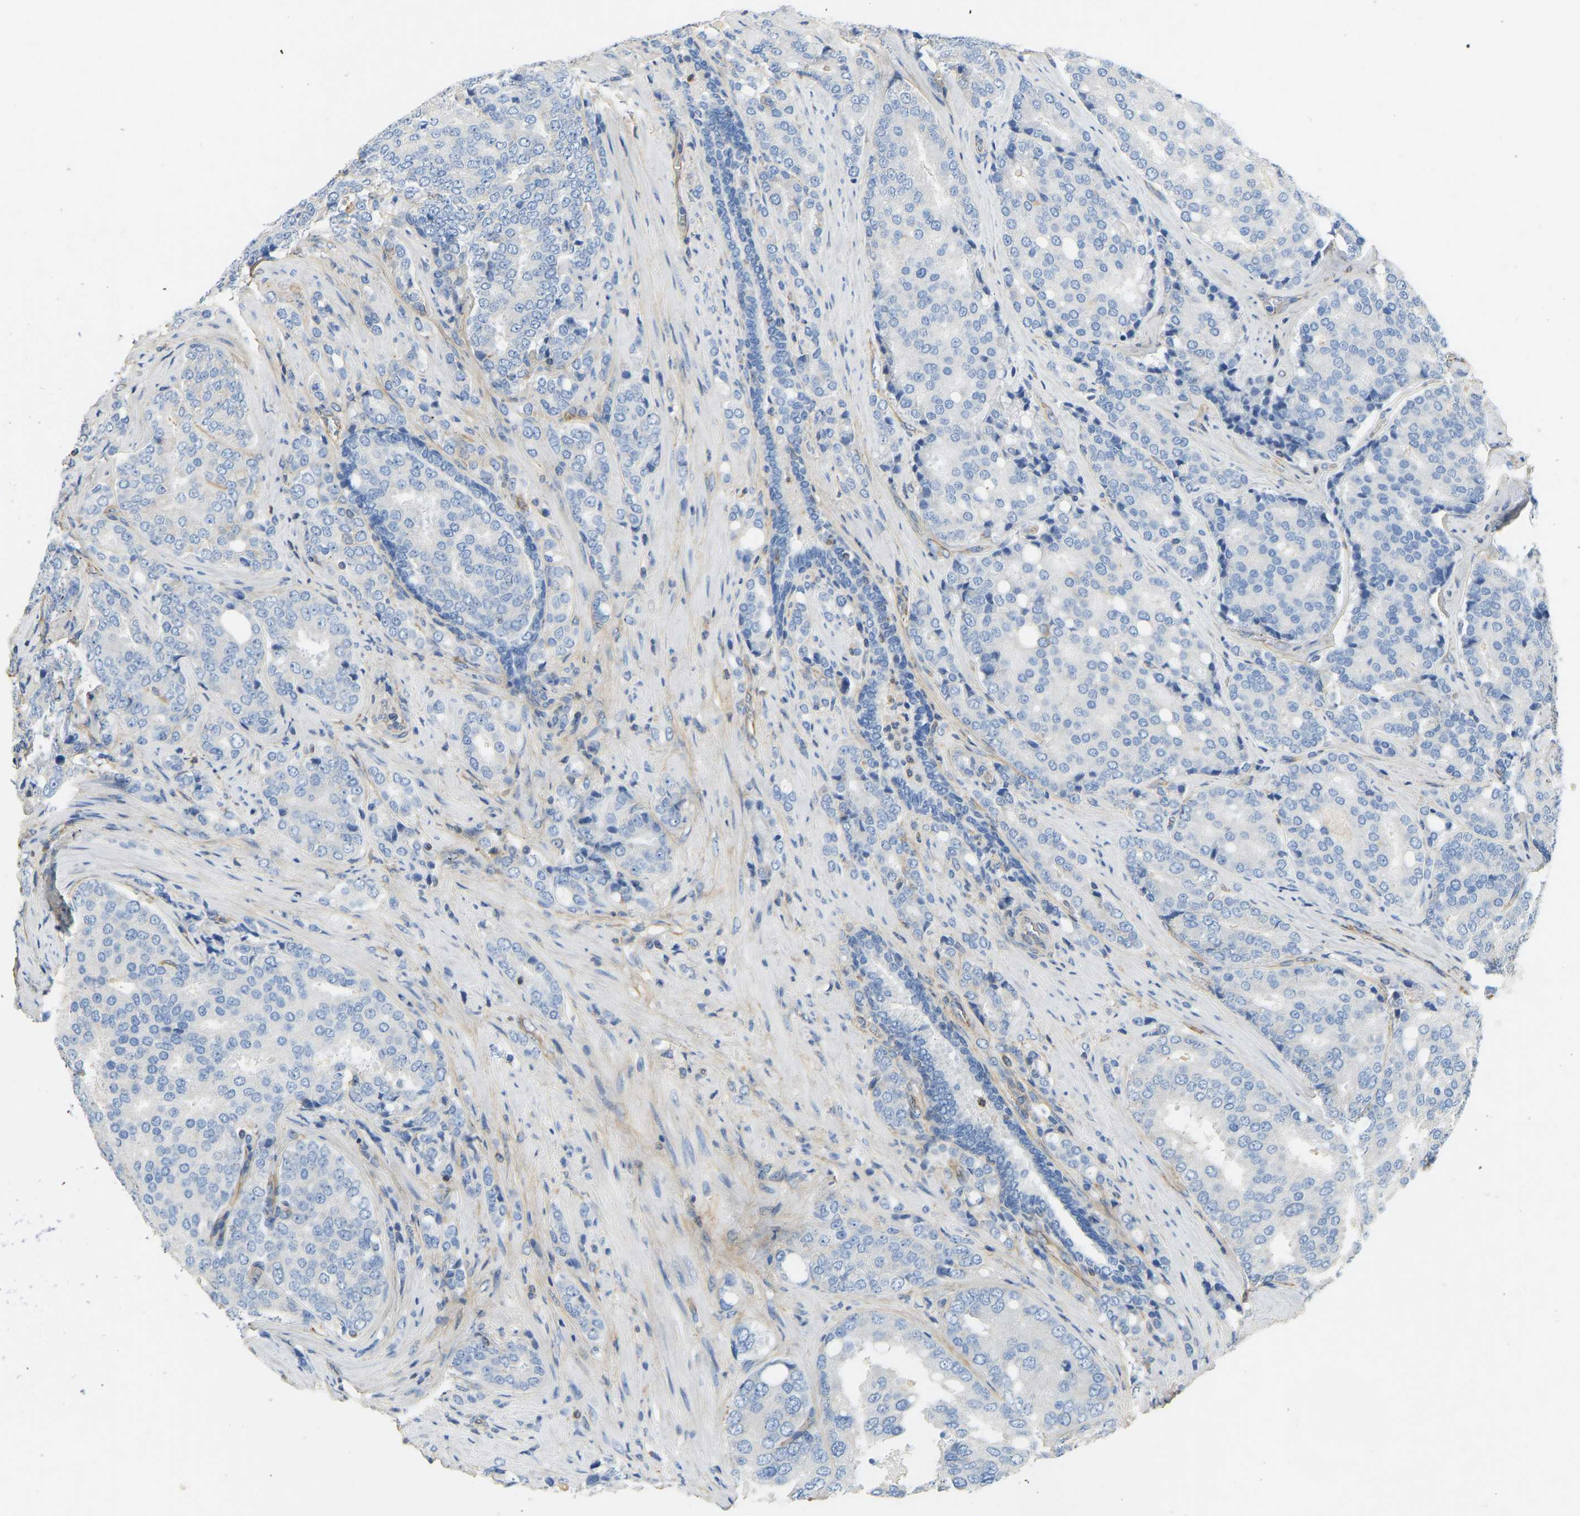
{"staining": {"intensity": "negative", "quantity": "none", "location": "none"}, "tissue": "prostate cancer", "cell_type": "Tumor cells", "image_type": "cancer", "snomed": [{"axis": "morphology", "description": "Adenocarcinoma, High grade"}, {"axis": "topography", "description": "Prostate"}], "caption": "Adenocarcinoma (high-grade) (prostate) was stained to show a protein in brown. There is no significant staining in tumor cells.", "gene": "TECTA", "patient": {"sex": "male", "age": 50}}